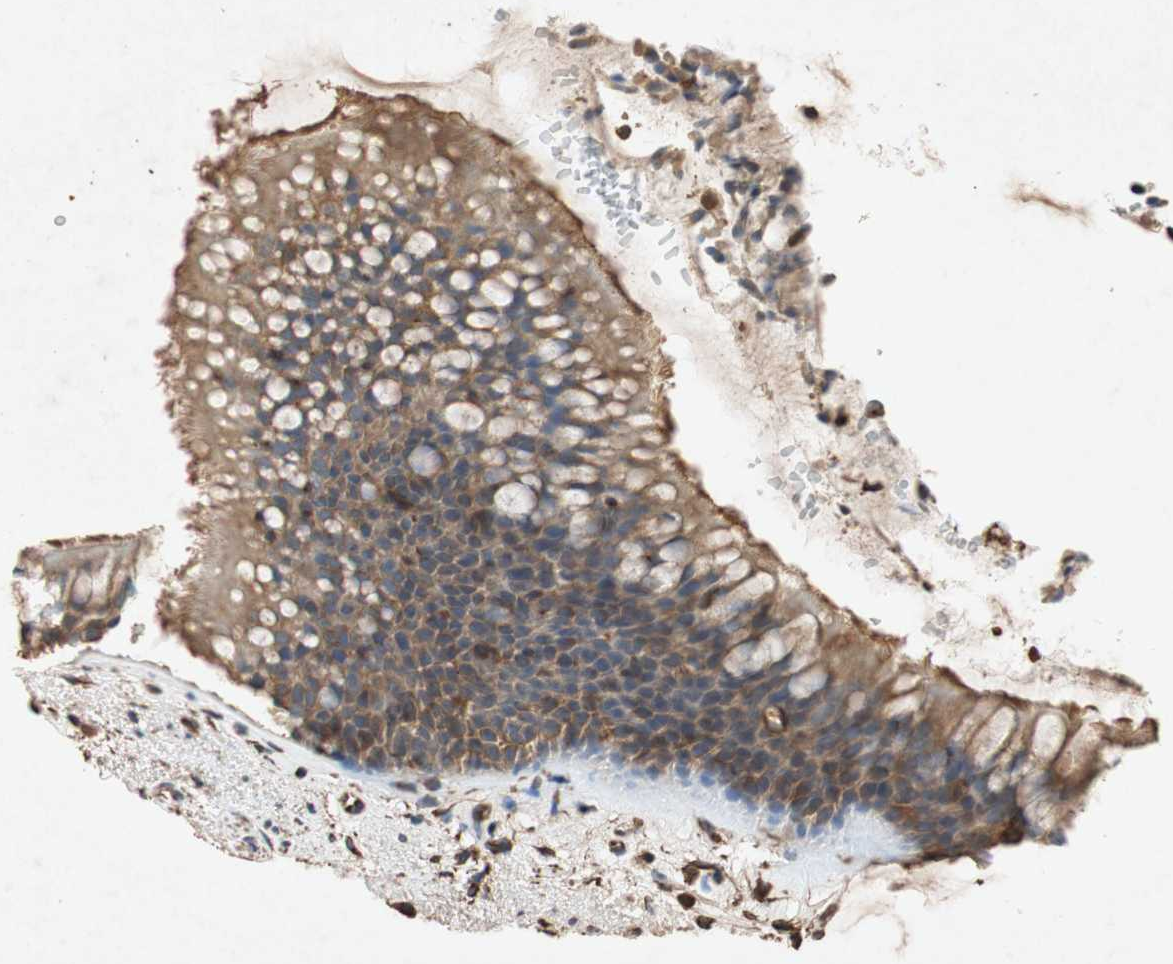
{"staining": {"intensity": "moderate", "quantity": ">75%", "location": "cytoplasmic/membranous"}, "tissue": "bronchus", "cell_type": "Respiratory epithelial cells", "image_type": "normal", "snomed": [{"axis": "morphology", "description": "Normal tissue, NOS"}, {"axis": "topography", "description": "Bronchus"}], "caption": "Brown immunohistochemical staining in unremarkable human bronchus shows moderate cytoplasmic/membranous staining in approximately >75% of respiratory epithelial cells.", "gene": "TUBB", "patient": {"sex": "female", "age": 54}}